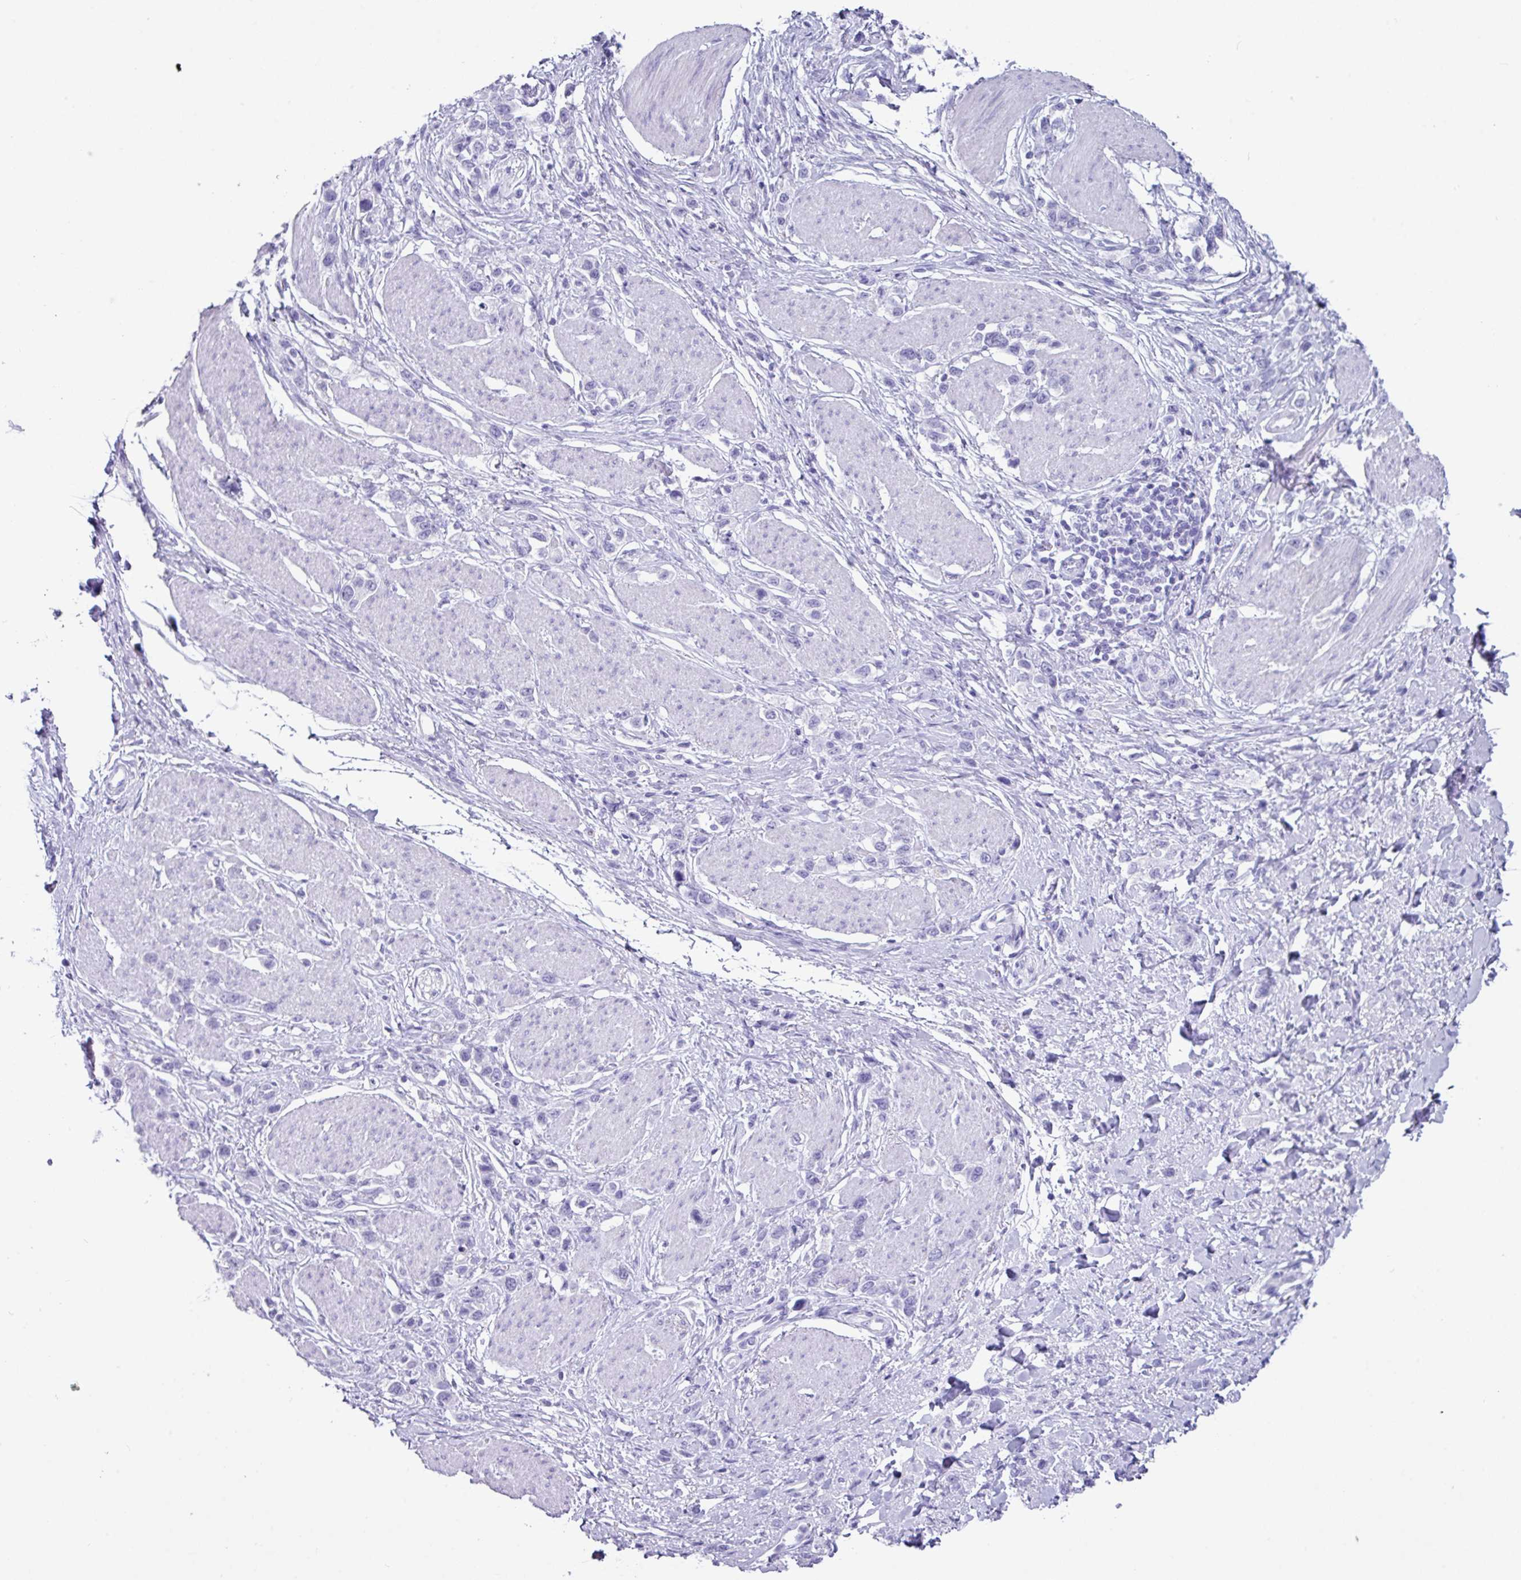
{"staining": {"intensity": "negative", "quantity": "none", "location": "none"}, "tissue": "stomach cancer", "cell_type": "Tumor cells", "image_type": "cancer", "snomed": [{"axis": "morphology", "description": "Adenocarcinoma, NOS"}, {"axis": "topography", "description": "Stomach"}], "caption": "The IHC histopathology image has no significant staining in tumor cells of stomach adenocarcinoma tissue.", "gene": "ZNF524", "patient": {"sex": "female", "age": 65}}